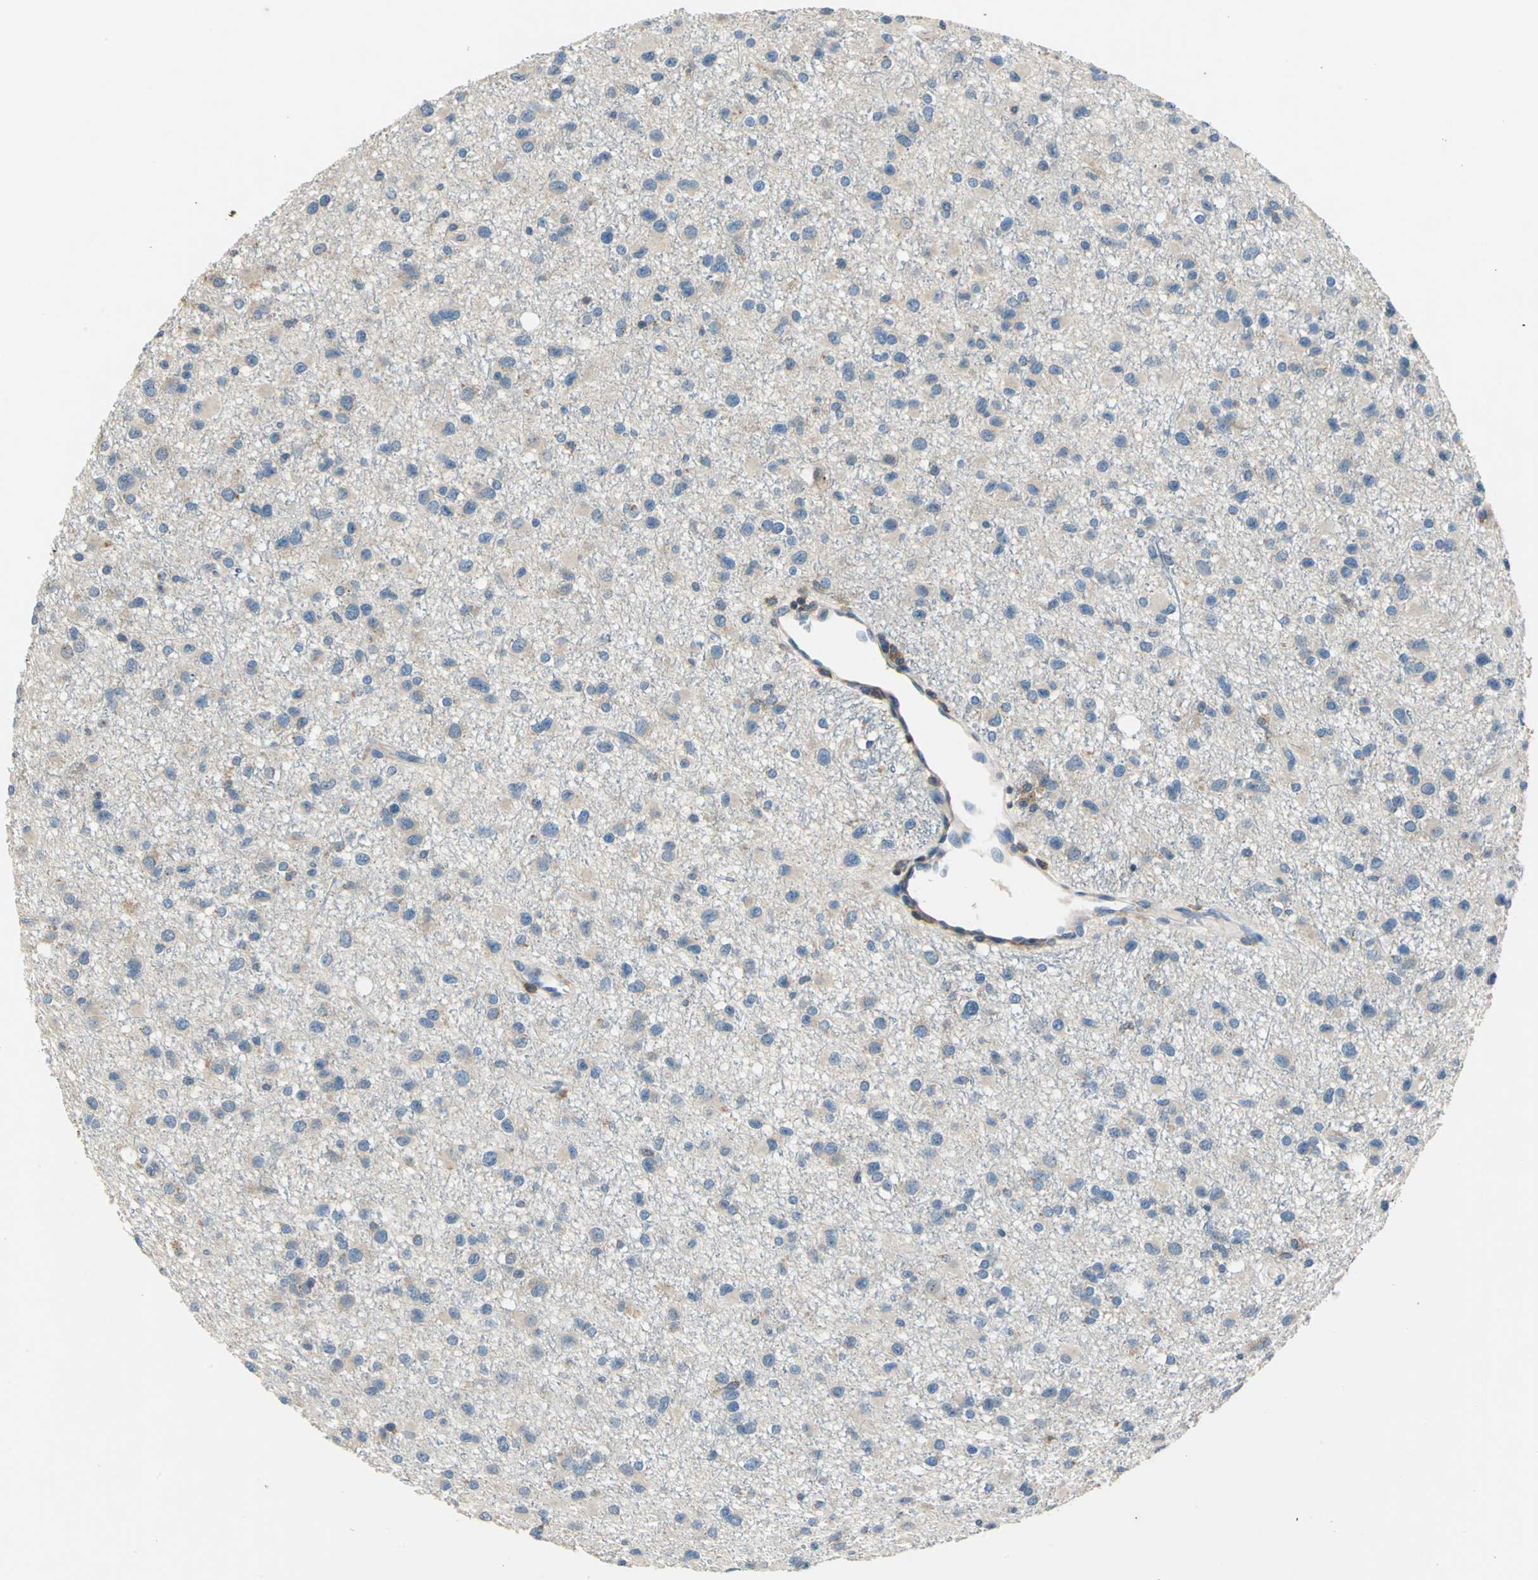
{"staining": {"intensity": "weak", "quantity": ">75%", "location": "cytoplasmic/membranous"}, "tissue": "glioma", "cell_type": "Tumor cells", "image_type": "cancer", "snomed": [{"axis": "morphology", "description": "Glioma, malignant, Low grade"}, {"axis": "topography", "description": "Brain"}], "caption": "This is a micrograph of immunohistochemistry staining of glioma, which shows weak staining in the cytoplasmic/membranous of tumor cells.", "gene": "DDX3Y", "patient": {"sex": "male", "age": 42}}